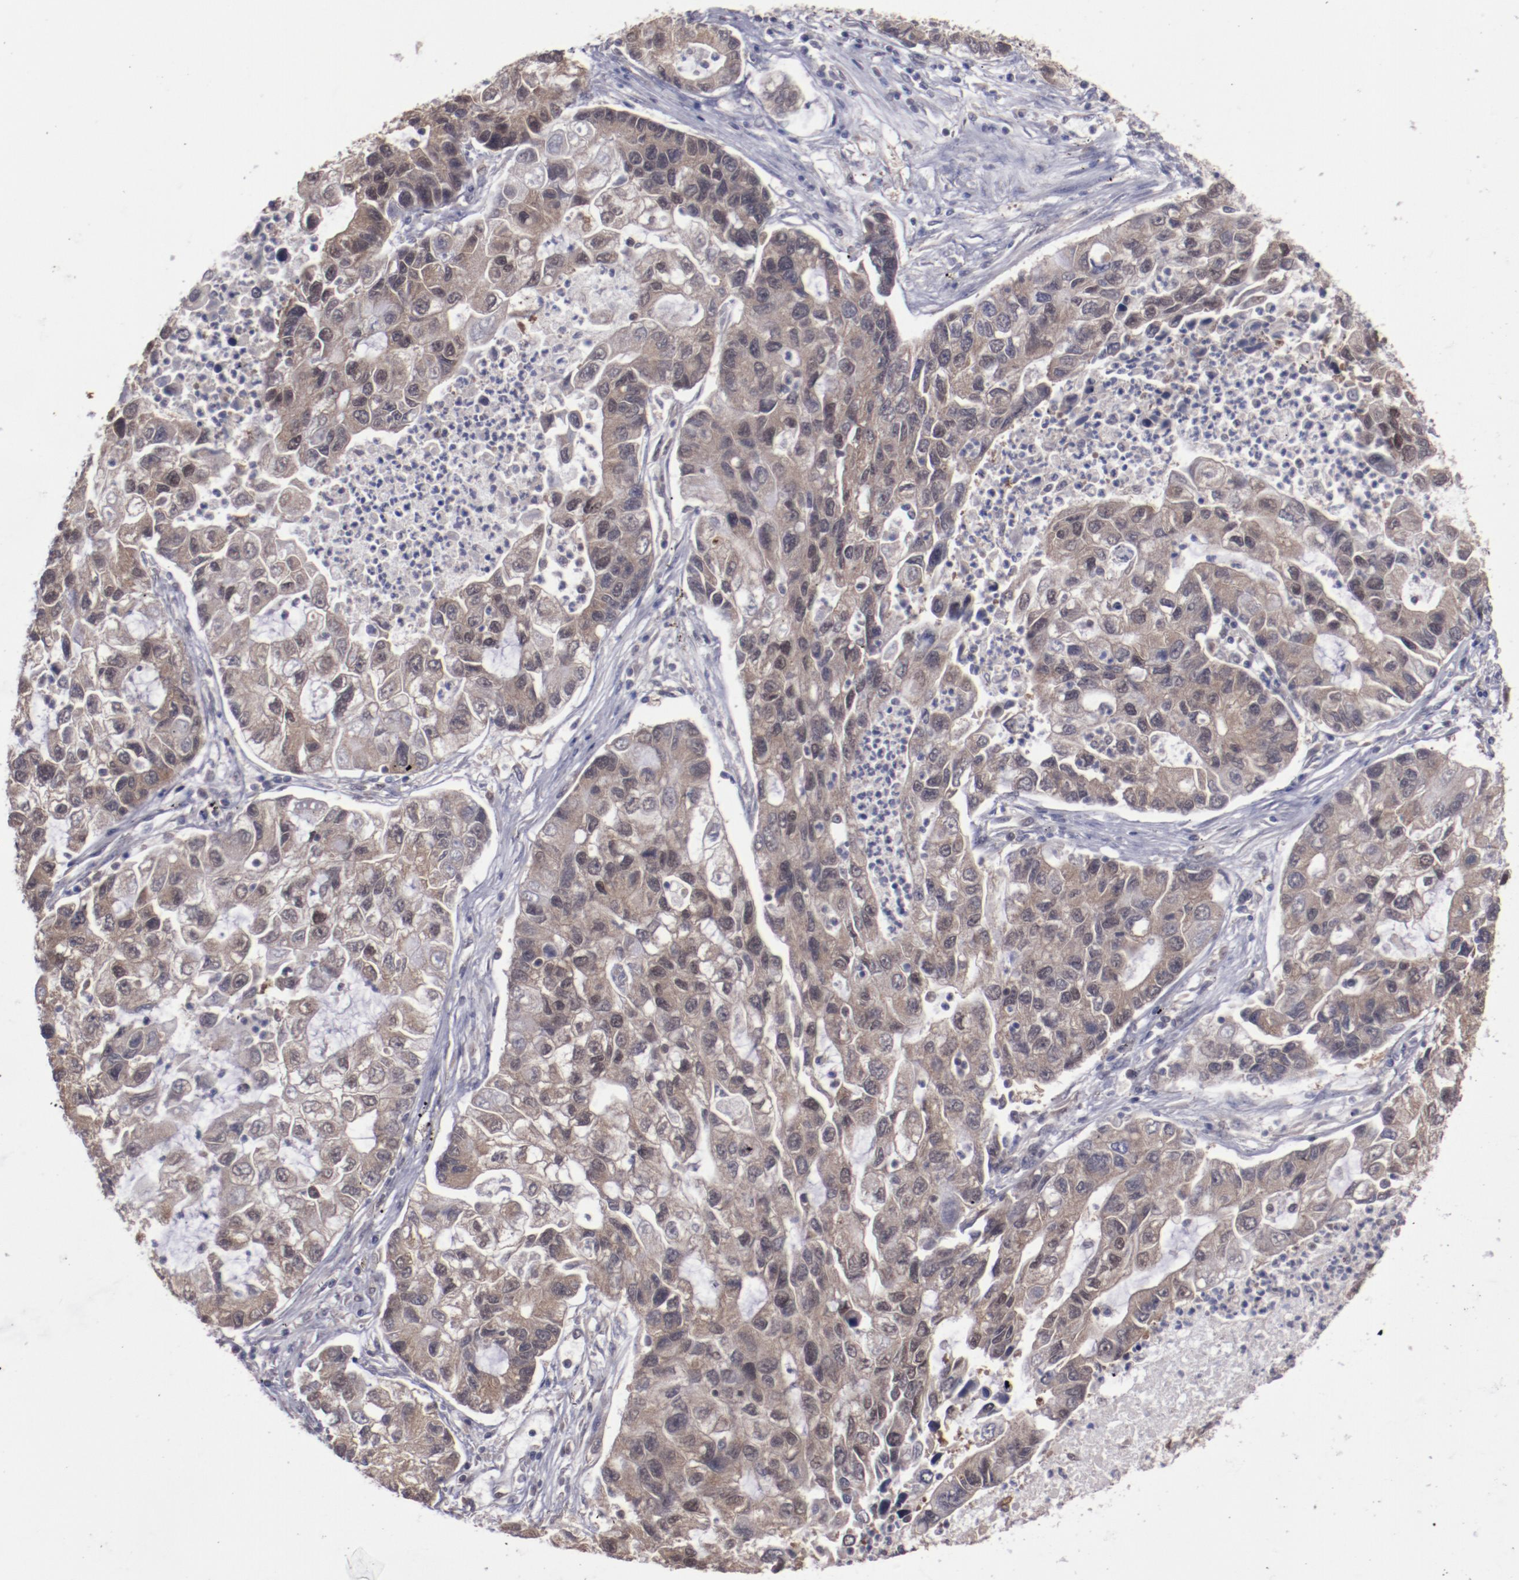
{"staining": {"intensity": "weak", "quantity": ">75%", "location": "cytoplasmic/membranous"}, "tissue": "lung cancer", "cell_type": "Tumor cells", "image_type": "cancer", "snomed": [{"axis": "morphology", "description": "Adenocarcinoma, NOS"}, {"axis": "topography", "description": "Lung"}], "caption": "IHC image of neoplastic tissue: lung cancer (adenocarcinoma) stained using immunohistochemistry reveals low levels of weak protein expression localized specifically in the cytoplasmic/membranous of tumor cells, appearing as a cytoplasmic/membranous brown color.", "gene": "ARNT", "patient": {"sex": "female", "age": 51}}